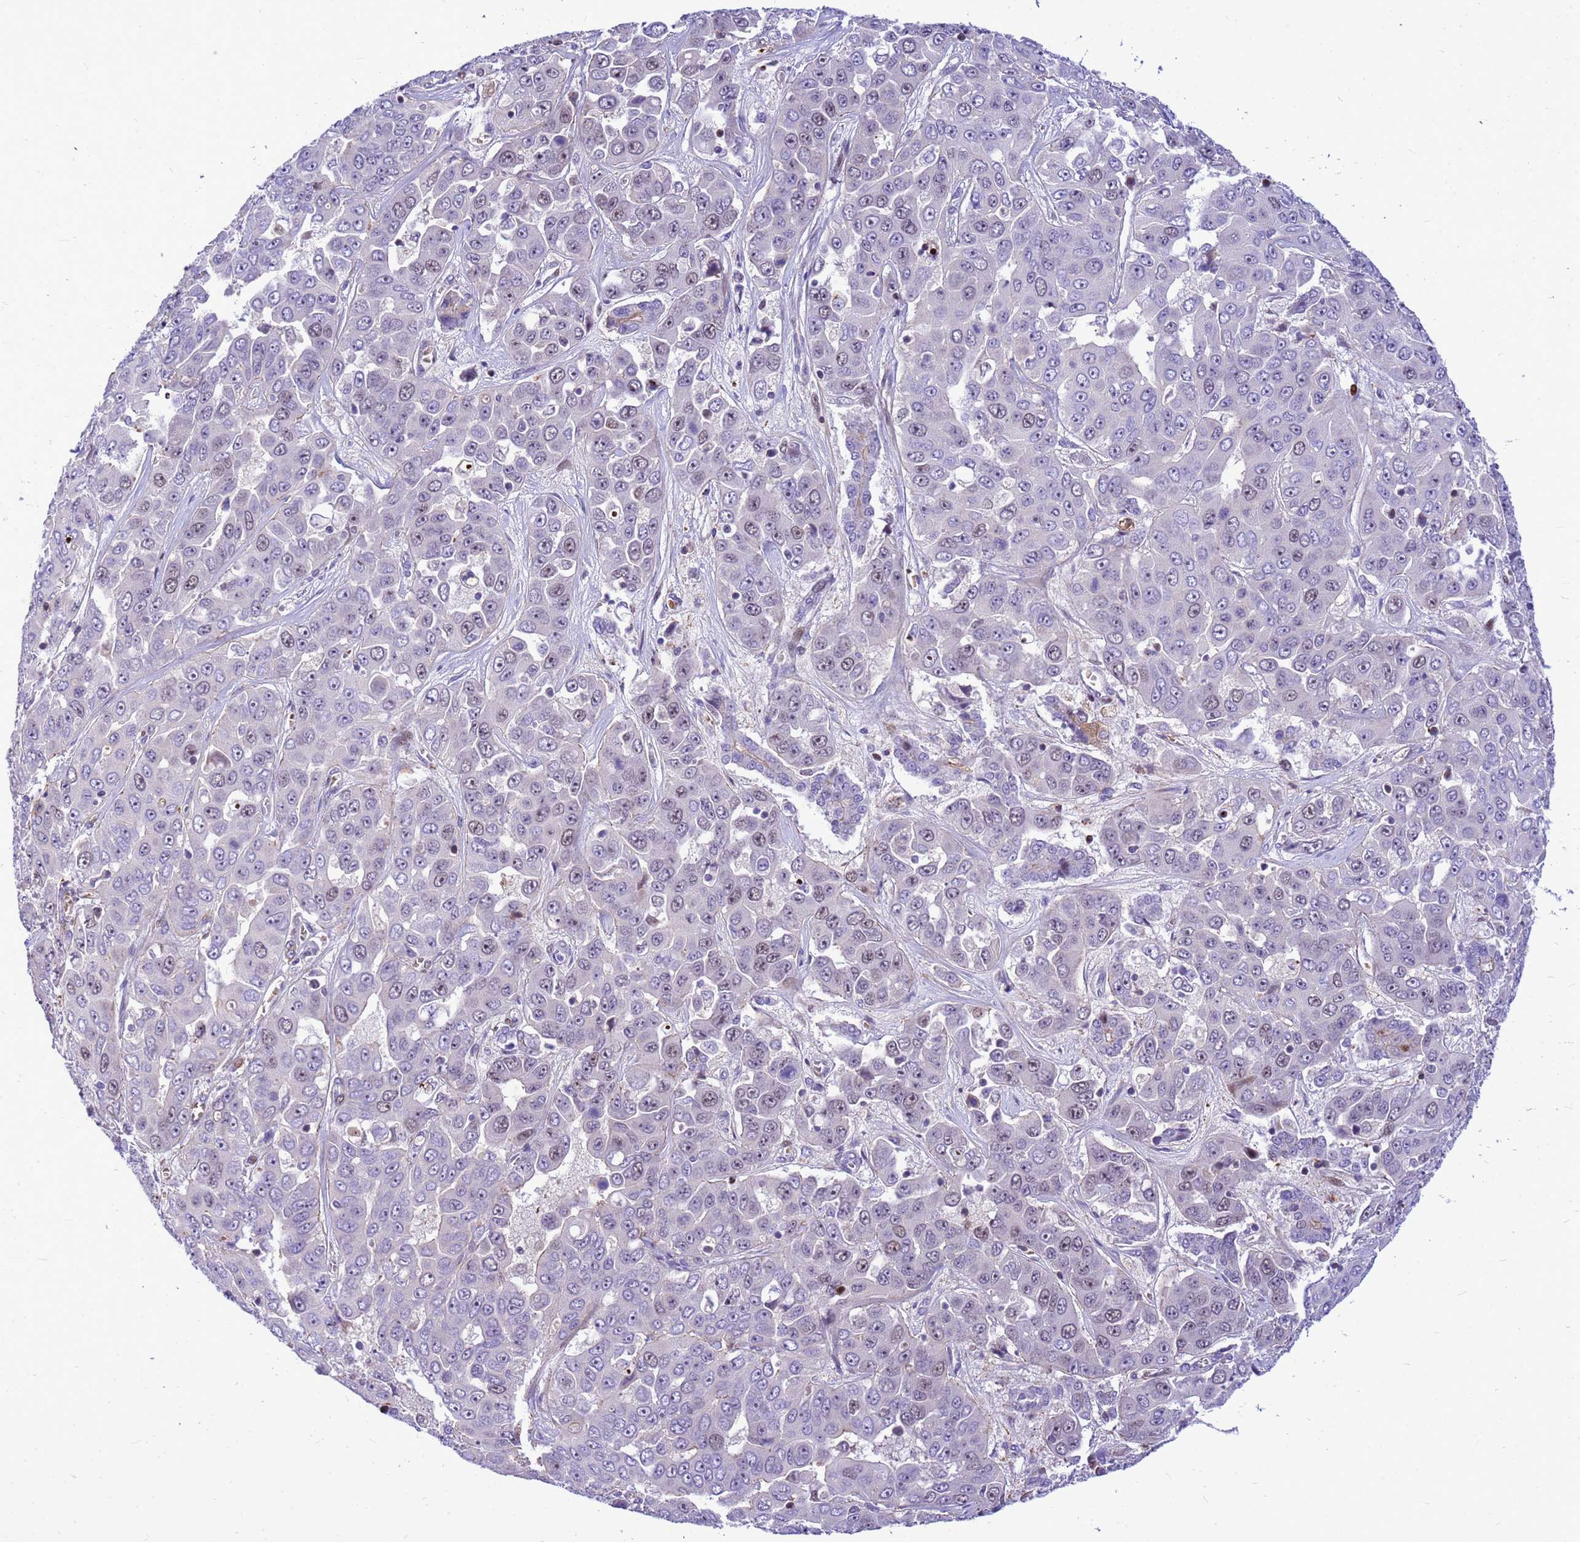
{"staining": {"intensity": "weak", "quantity": "<25%", "location": "nuclear"}, "tissue": "liver cancer", "cell_type": "Tumor cells", "image_type": "cancer", "snomed": [{"axis": "morphology", "description": "Cholangiocarcinoma"}, {"axis": "topography", "description": "Liver"}], "caption": "Immunohistochemistry (IHC) image of human liver cholangiocarcinoma stained for a protein (brown), which shows no positivity in tumor cells.", "gene": "ADAMTS7", "patient": {"sex": "female", "age": 52}}